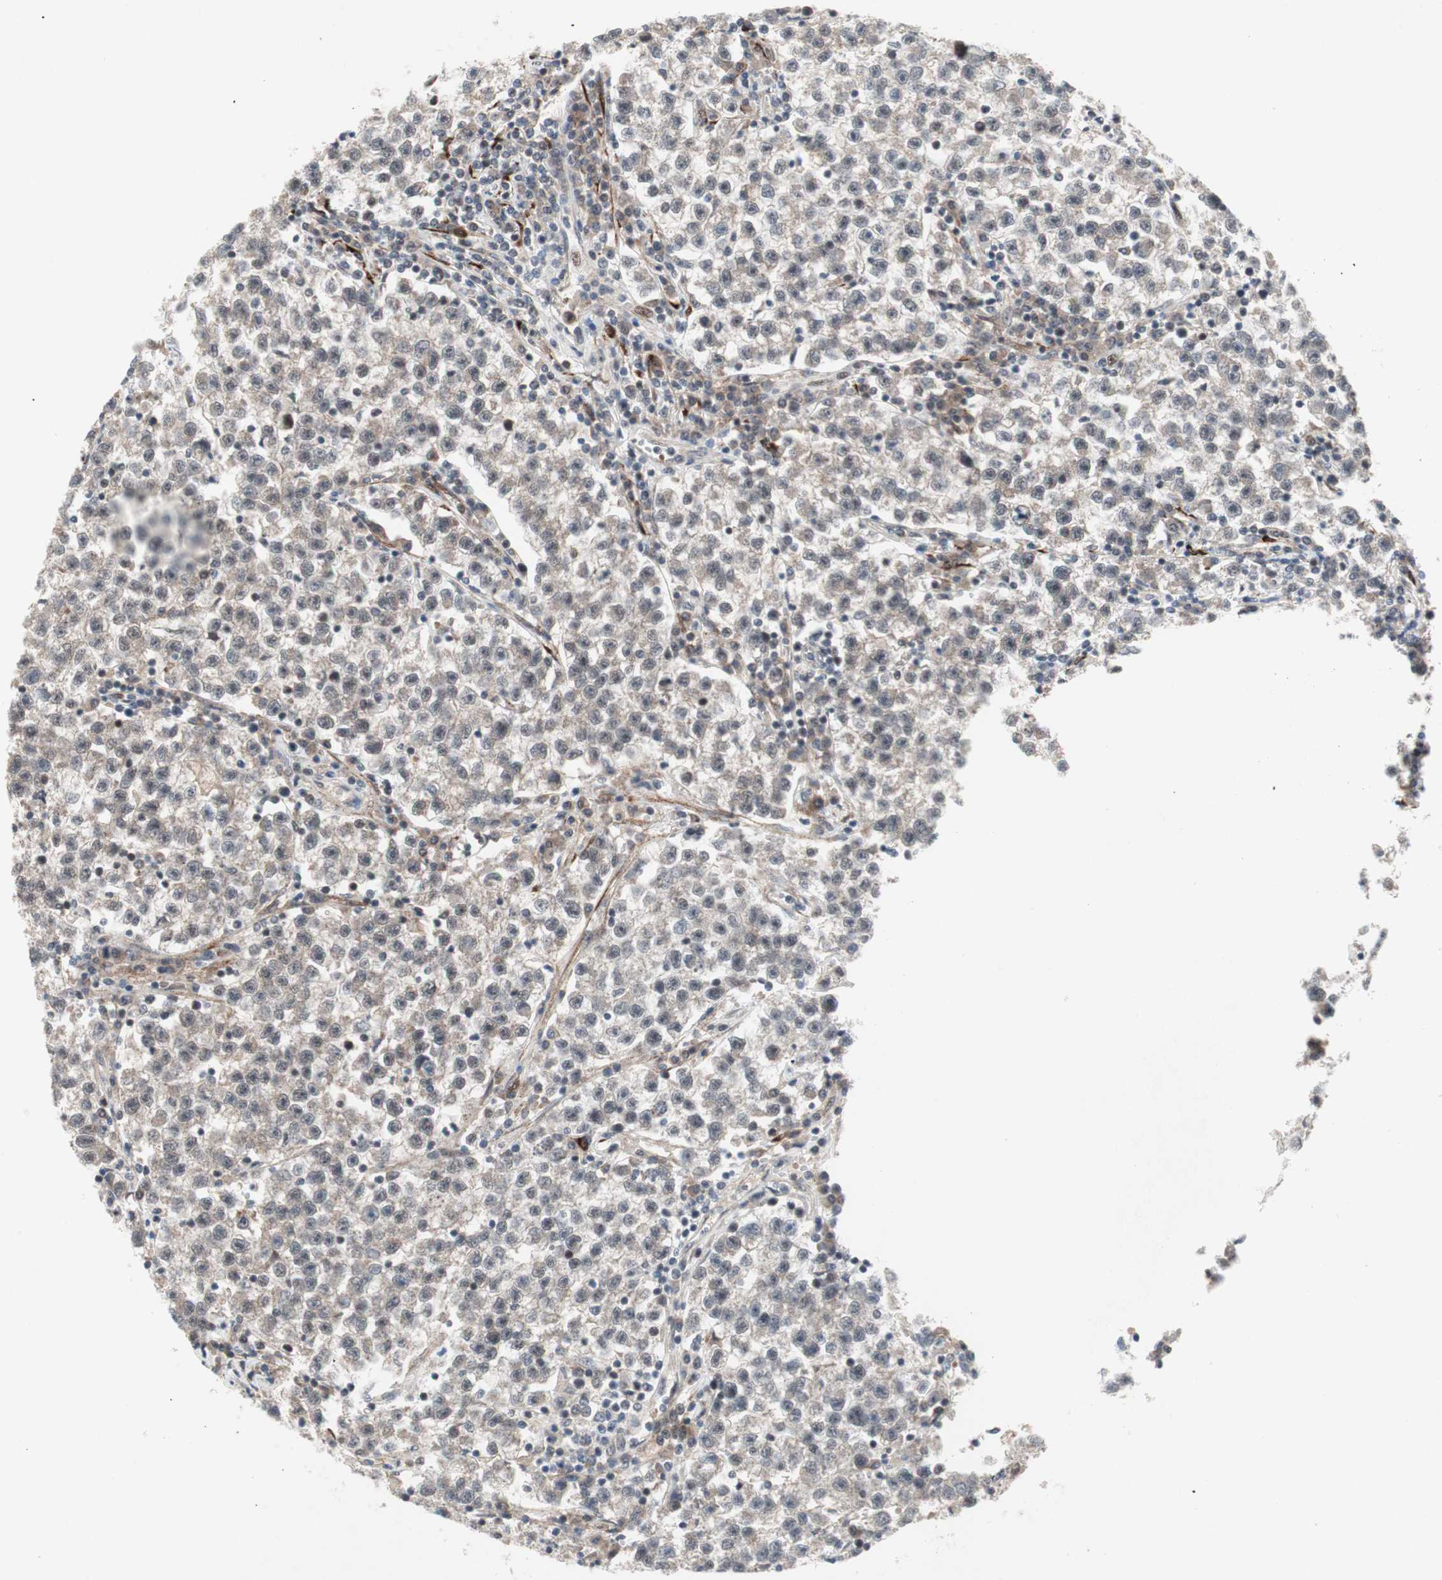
{"staining": {"intensity": "weak", "quantity": ">75%", "location": "cytoplasmic/membranous"}, "tissue": "testis cancer", "cell_type": "Tumor cells", "image_type": "cancer", "snomed": [{"axis": "morphology", "description": "Seminoma, NOS"}, {"axis": "topography", "description": "Testis"}], "caption": "High-power microscopy captured an immunohistochemistry (IHC) photomicrograph of testis seminoma, revealing weak cytoplasmic/membranous staining in about >75% of tumor cells.", "gene": "TCF12", "patient": {"sex": "male", "age": 22}}